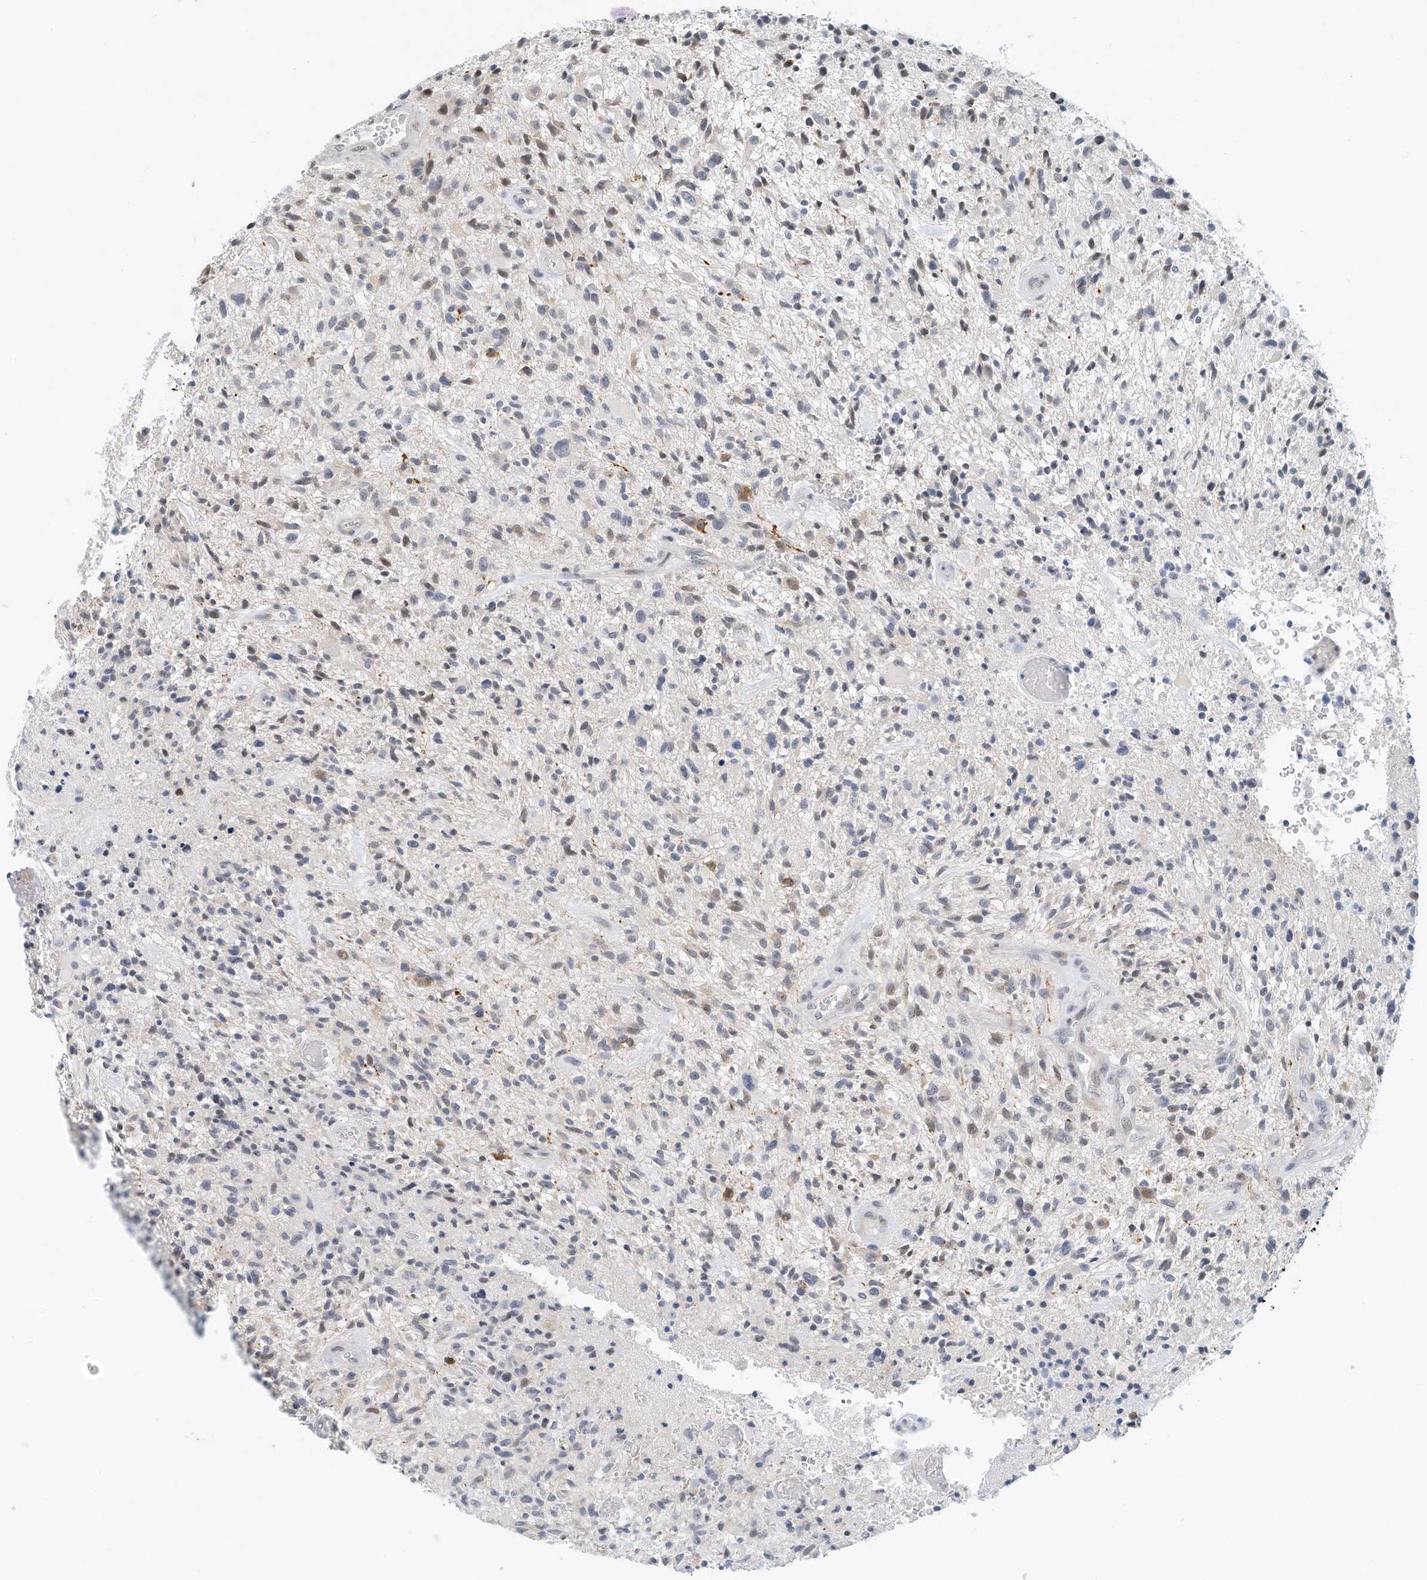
{"staining": {"intensity": "negative", "quantity": "none", "location": "none"}, "tissue": "glioma", "cell_type": "Tumor cells", "image_type": "cancer", "snomed": [{"axis": "morphology", "description": "Glioma, malignant, High grade"}, {"axis": "topography", "description": "Brain"}], "caption": "Tumor cells show no significant protein expression in glioma.", "gene": "ARHGAP28", "patient": {"sex": "male", "age": 47}}